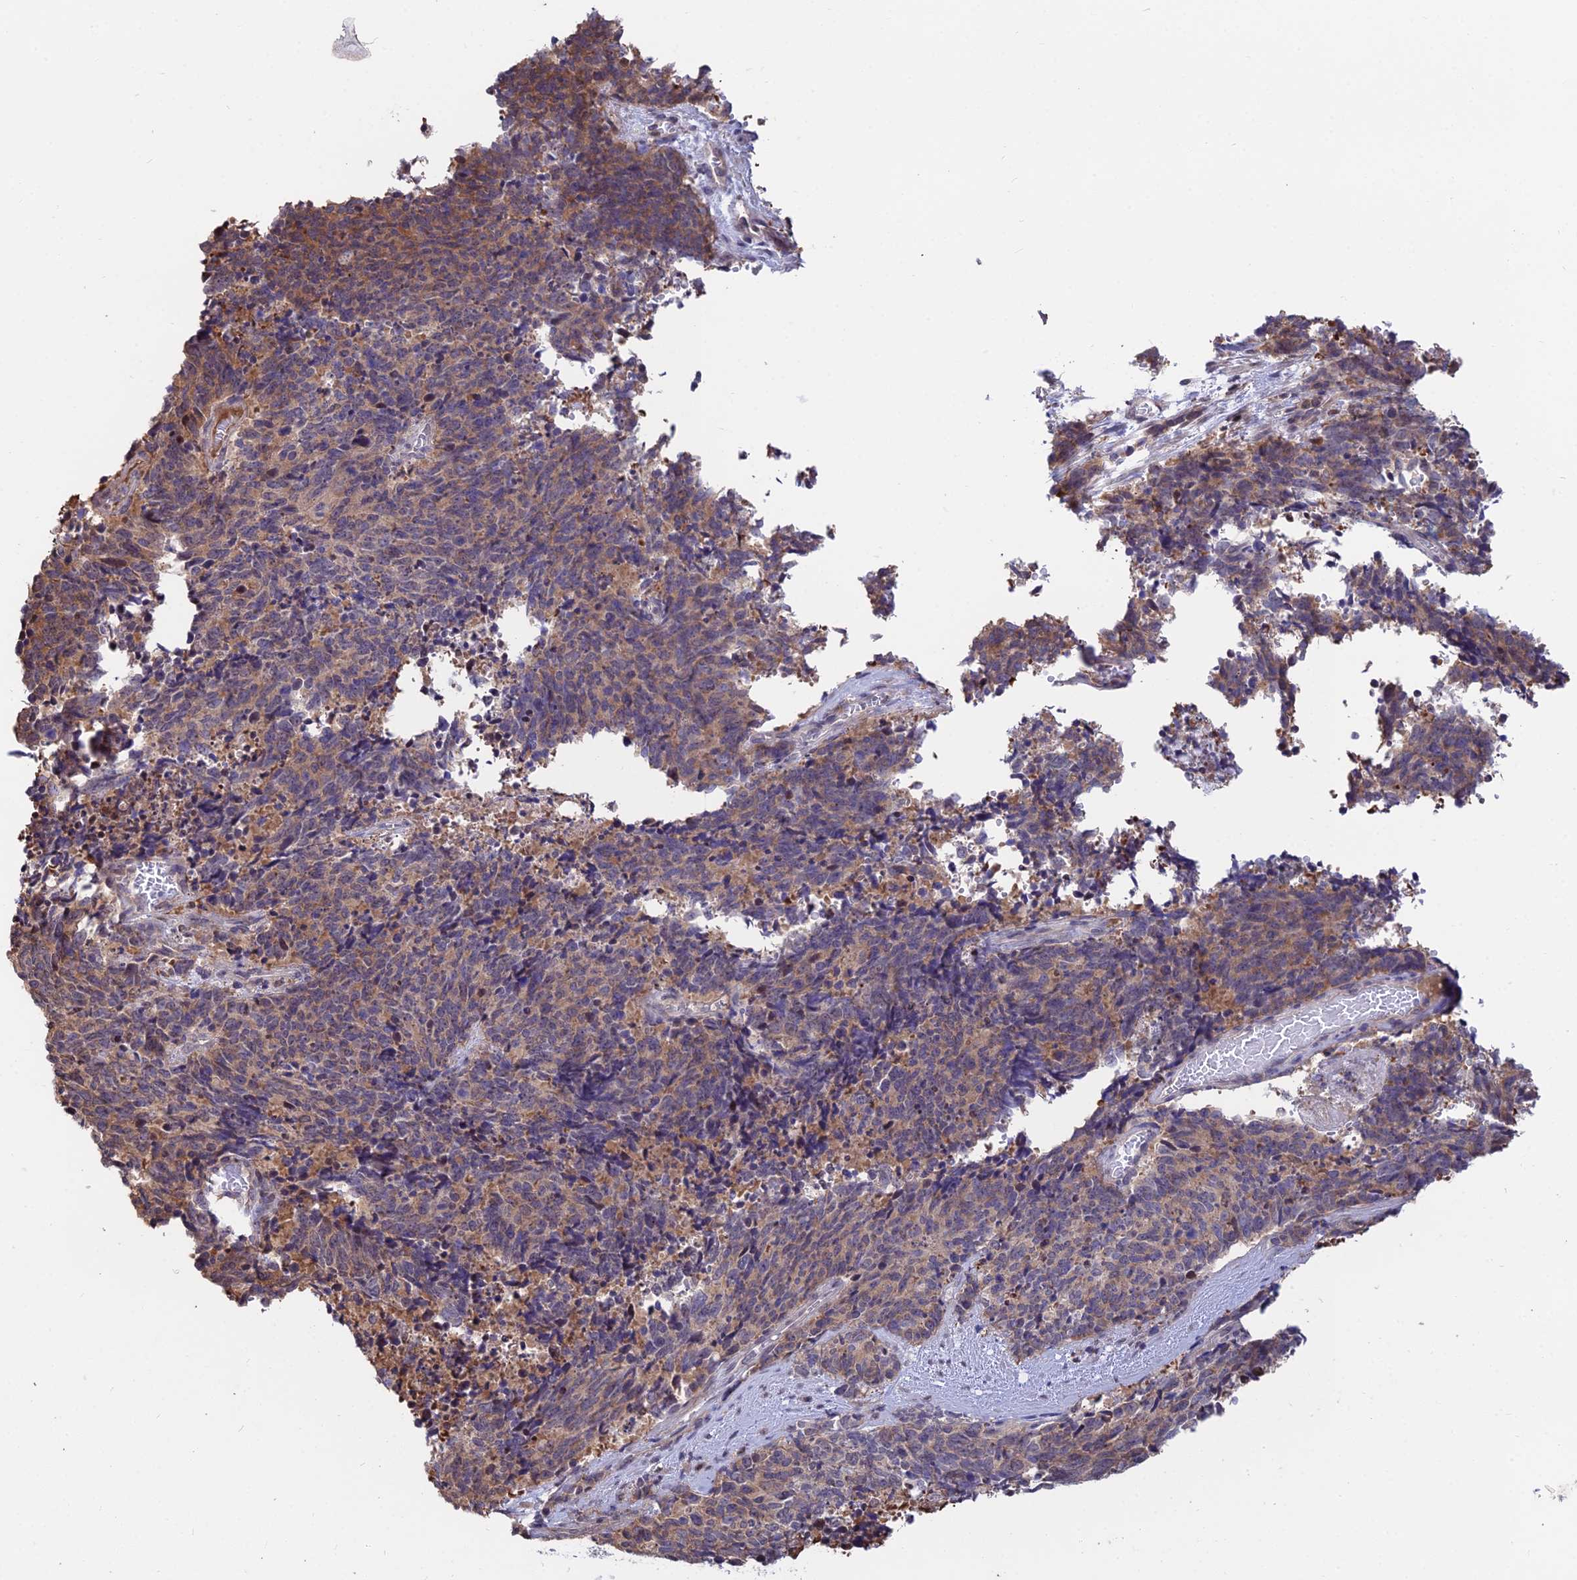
{"staining": {"intensity": "moderate", "quantity": "25%-75%", "location": "cytoplasmic/membranous"}, "tissue": "cervical cancer", "cell_type": "Tumor cells", "image_type": "cancer", "snomed": [{"axis": "morphology", "description": "Squamous cell carcinoma, NOS"}, {"axis": "topography", "description": "Cervix"}], "caption": "Cervical cancer stained for a protein reveals moderate cytoplasmic/membranous positivity in tumor cells.", "gene": "INPP4A", "patient": {"sex": "female", "age": 29}}